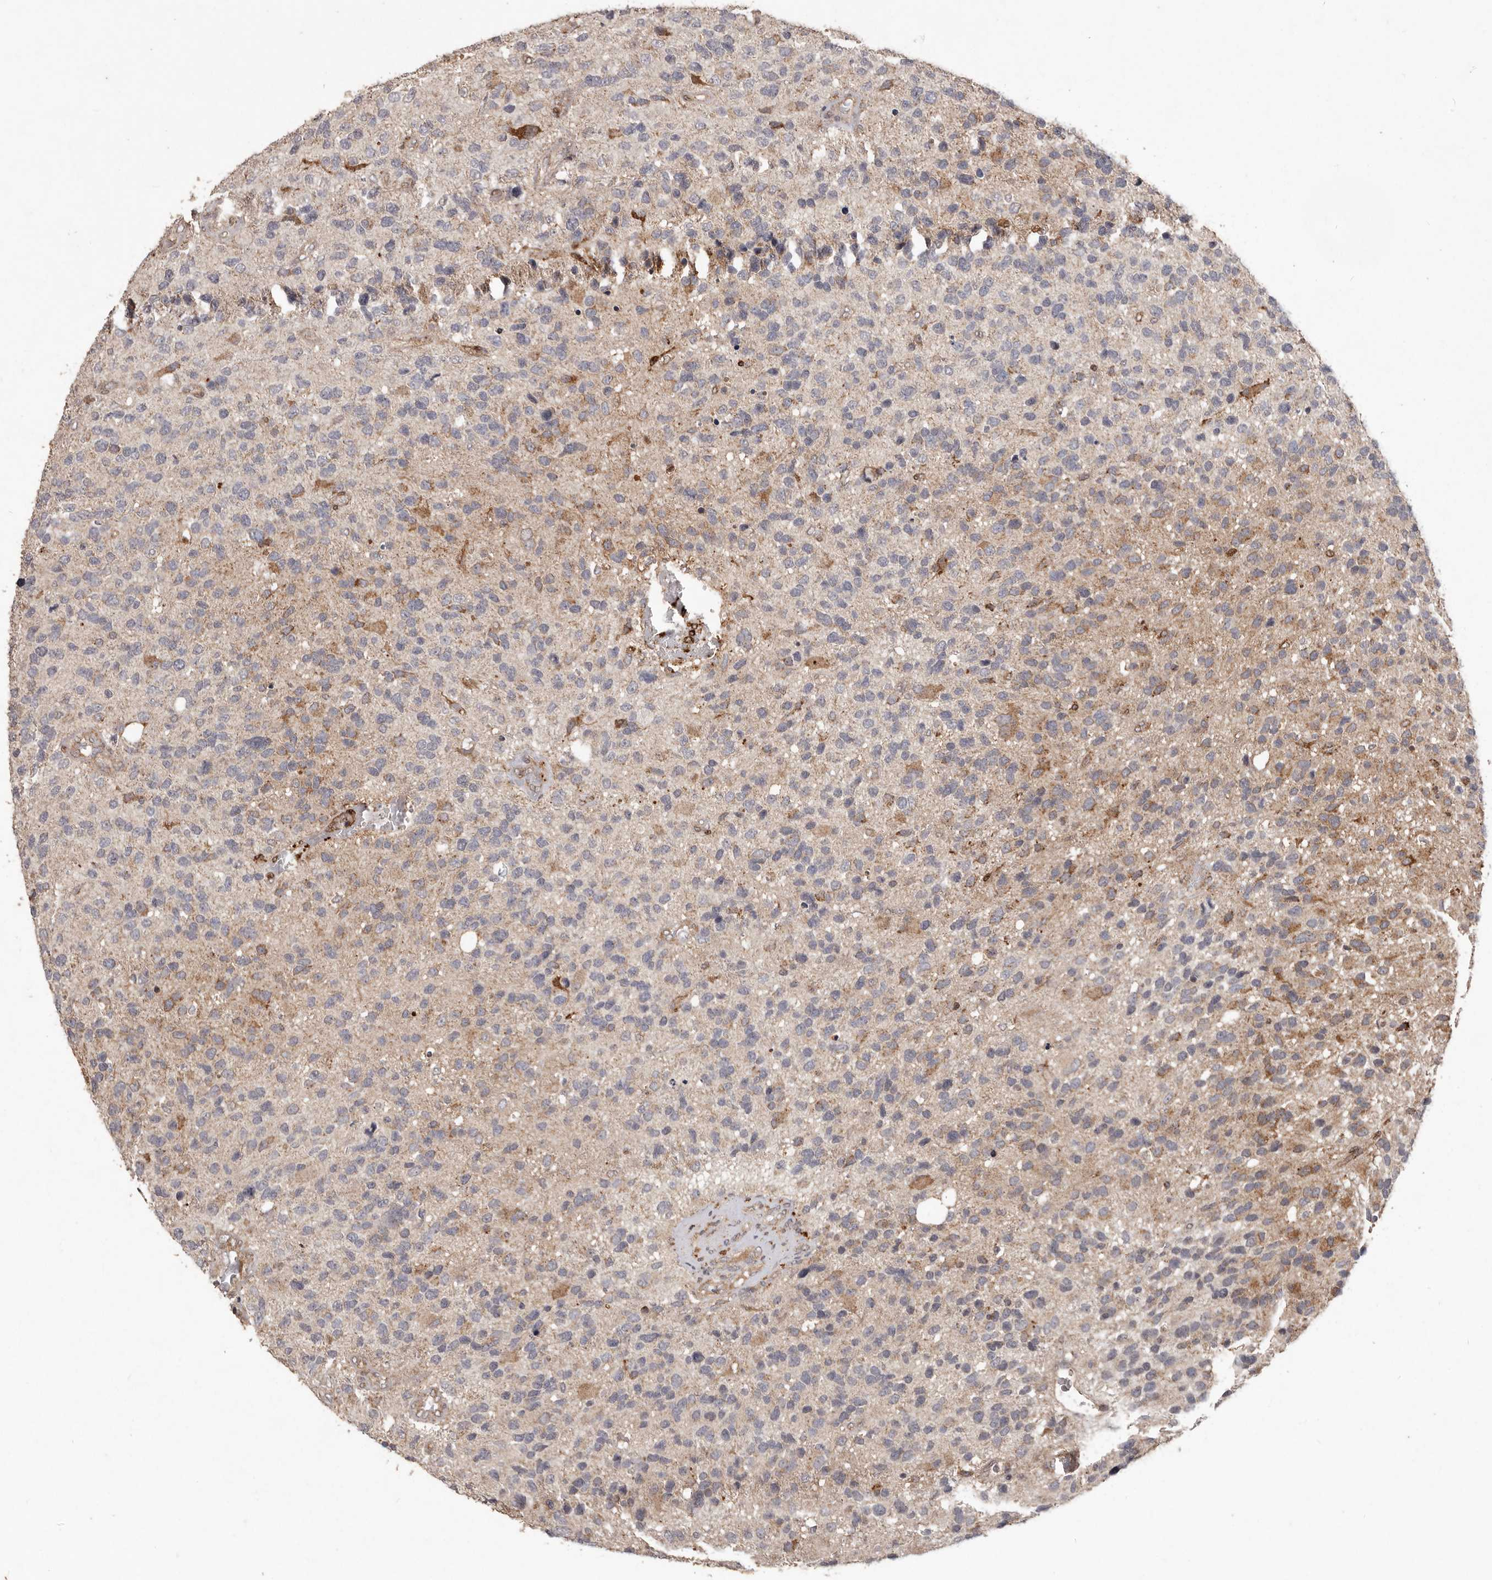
{"staining": {"intensity": "weak", "quantity": "25%-75%", "location": "cytoplasmic/membranous"}, "tissue": "glioma", "cell_type": "Tumor cells", "image_type": "cancer", "snomed": [{"axis": "morphology", "description": "Glioma, malignant, High grade"}, {"axis": "topography", "description": "Brain"}], "caption": "High-power microscopy captured an IHC histopathology image of malignant glioma (high-grade), revealing weak cytoplasmic/membranous positivity in about 25%-75% of tumor cells.", "gene": "PLOD2", "patient": {"sex": "female", "age": 58}}